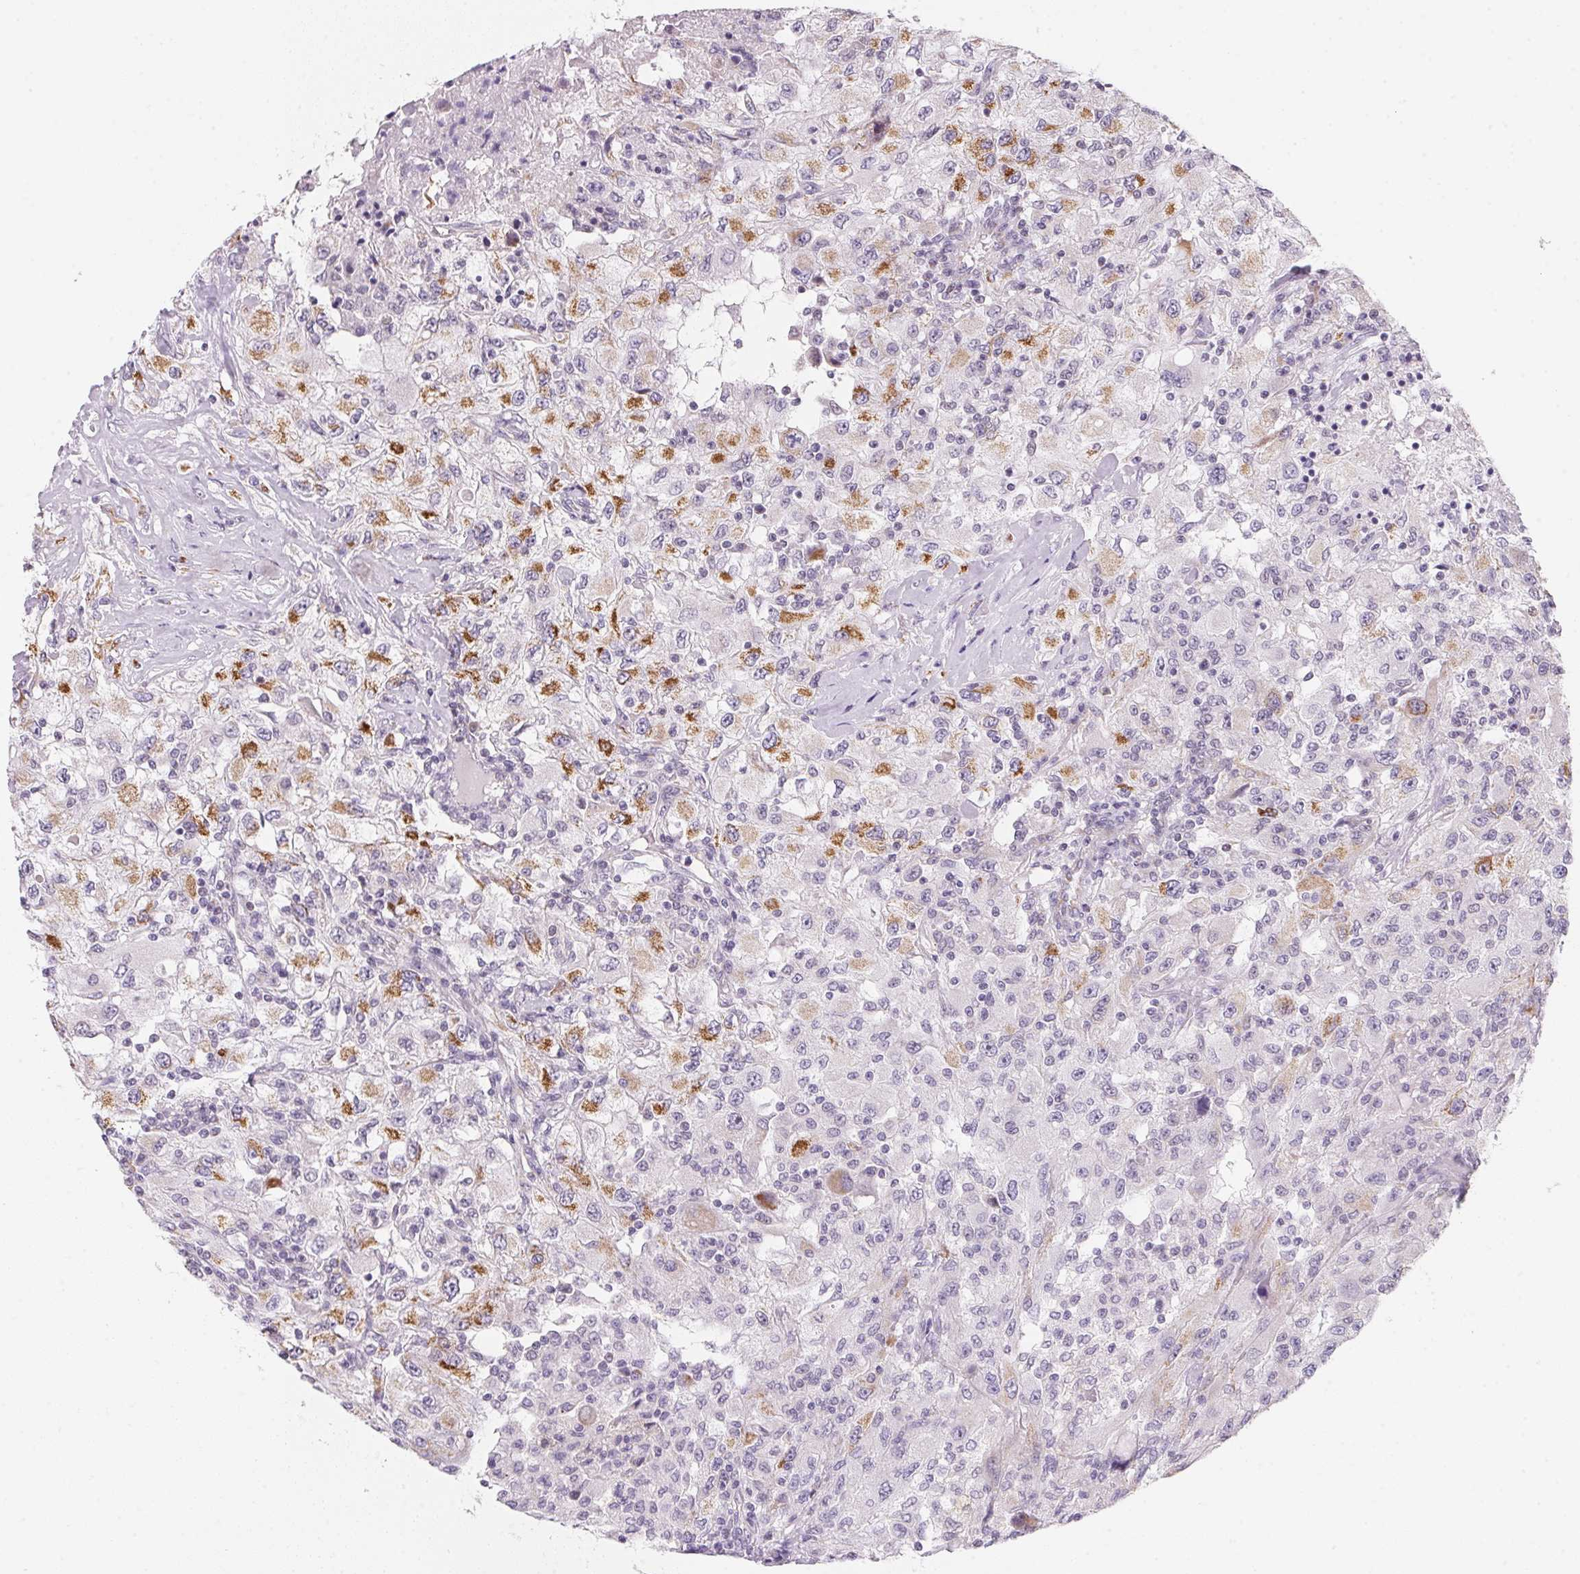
{"staining": {"intensity": "moderate", "quantity": "<25%", "location": "cytoplasmic/membranous"}, "tissue": "renal cancer", "cell_type": "Tumor cells", "image_type": "cancer", "snomed": [{"axis": "morphology", "description": "Adenocarcinoma, NOS"}, {"axis": "topography", "description": "Kidney"}], "caption": "The photomicrograph displays staining of renal cancer, revealing moderate cytoplasmic/membranous protein positivity (brown color) within tumor cells.", "gene": "GIPC2", "patient": {"sex": "female", "age": 67}}